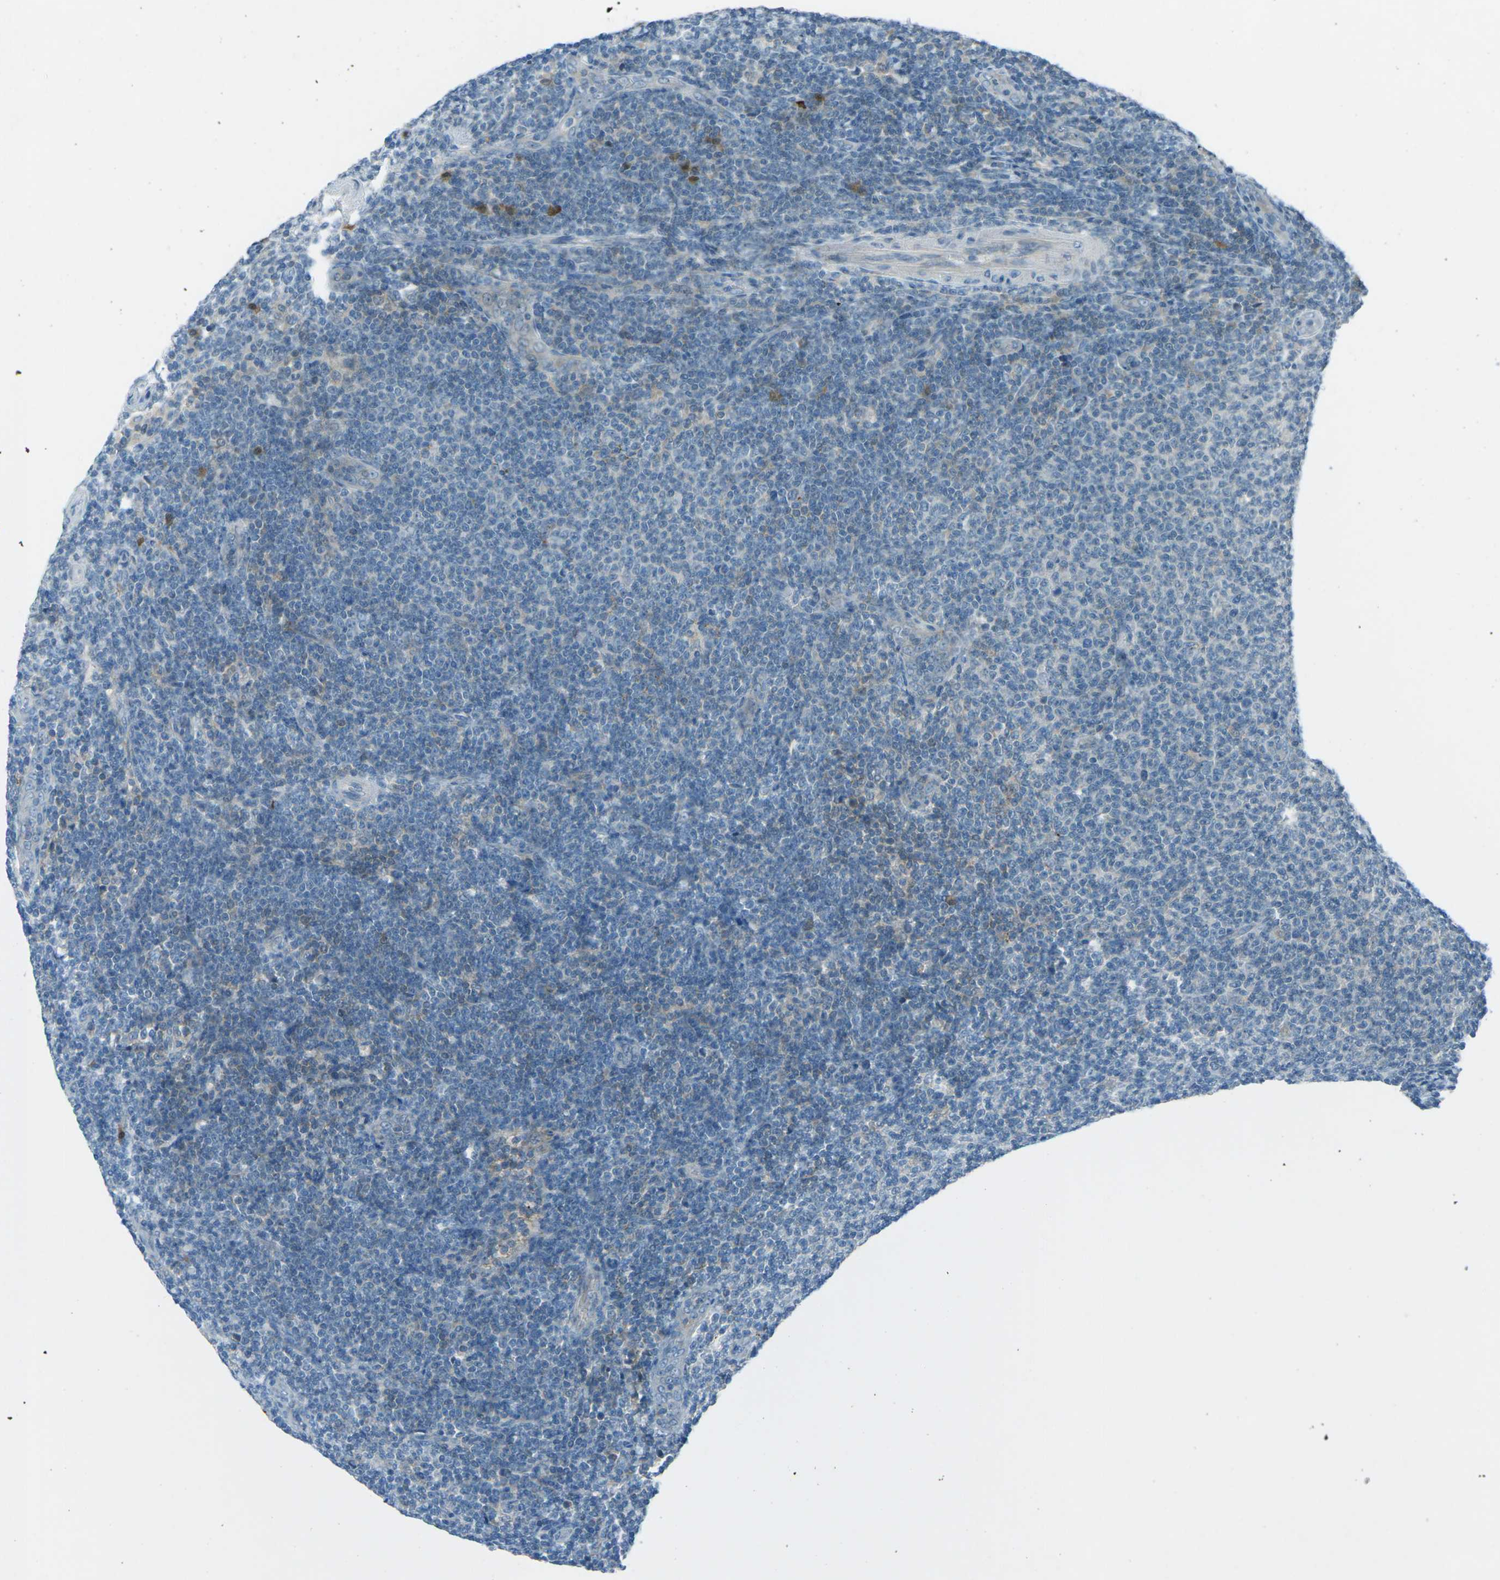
{"staining": {"intensity": "negative", "quantity": "none", "location": "none"}, "tissue": "lymphoma", "cell_type": "Tumor cells", "image_type": "cancer", "snomed": [{"axis": "morphology", "description": "Malignant lymphoma, non-Hodgkin's type, Low grade"}, {"axis": "topography", "description": "Lymph node"}], "caption": "The image shows no significant expression in tumor cells of lymphoma. Nuclei are stained in blue.", "gene": "PRKCA", "patient": {"sex": "male", "age": 66}}